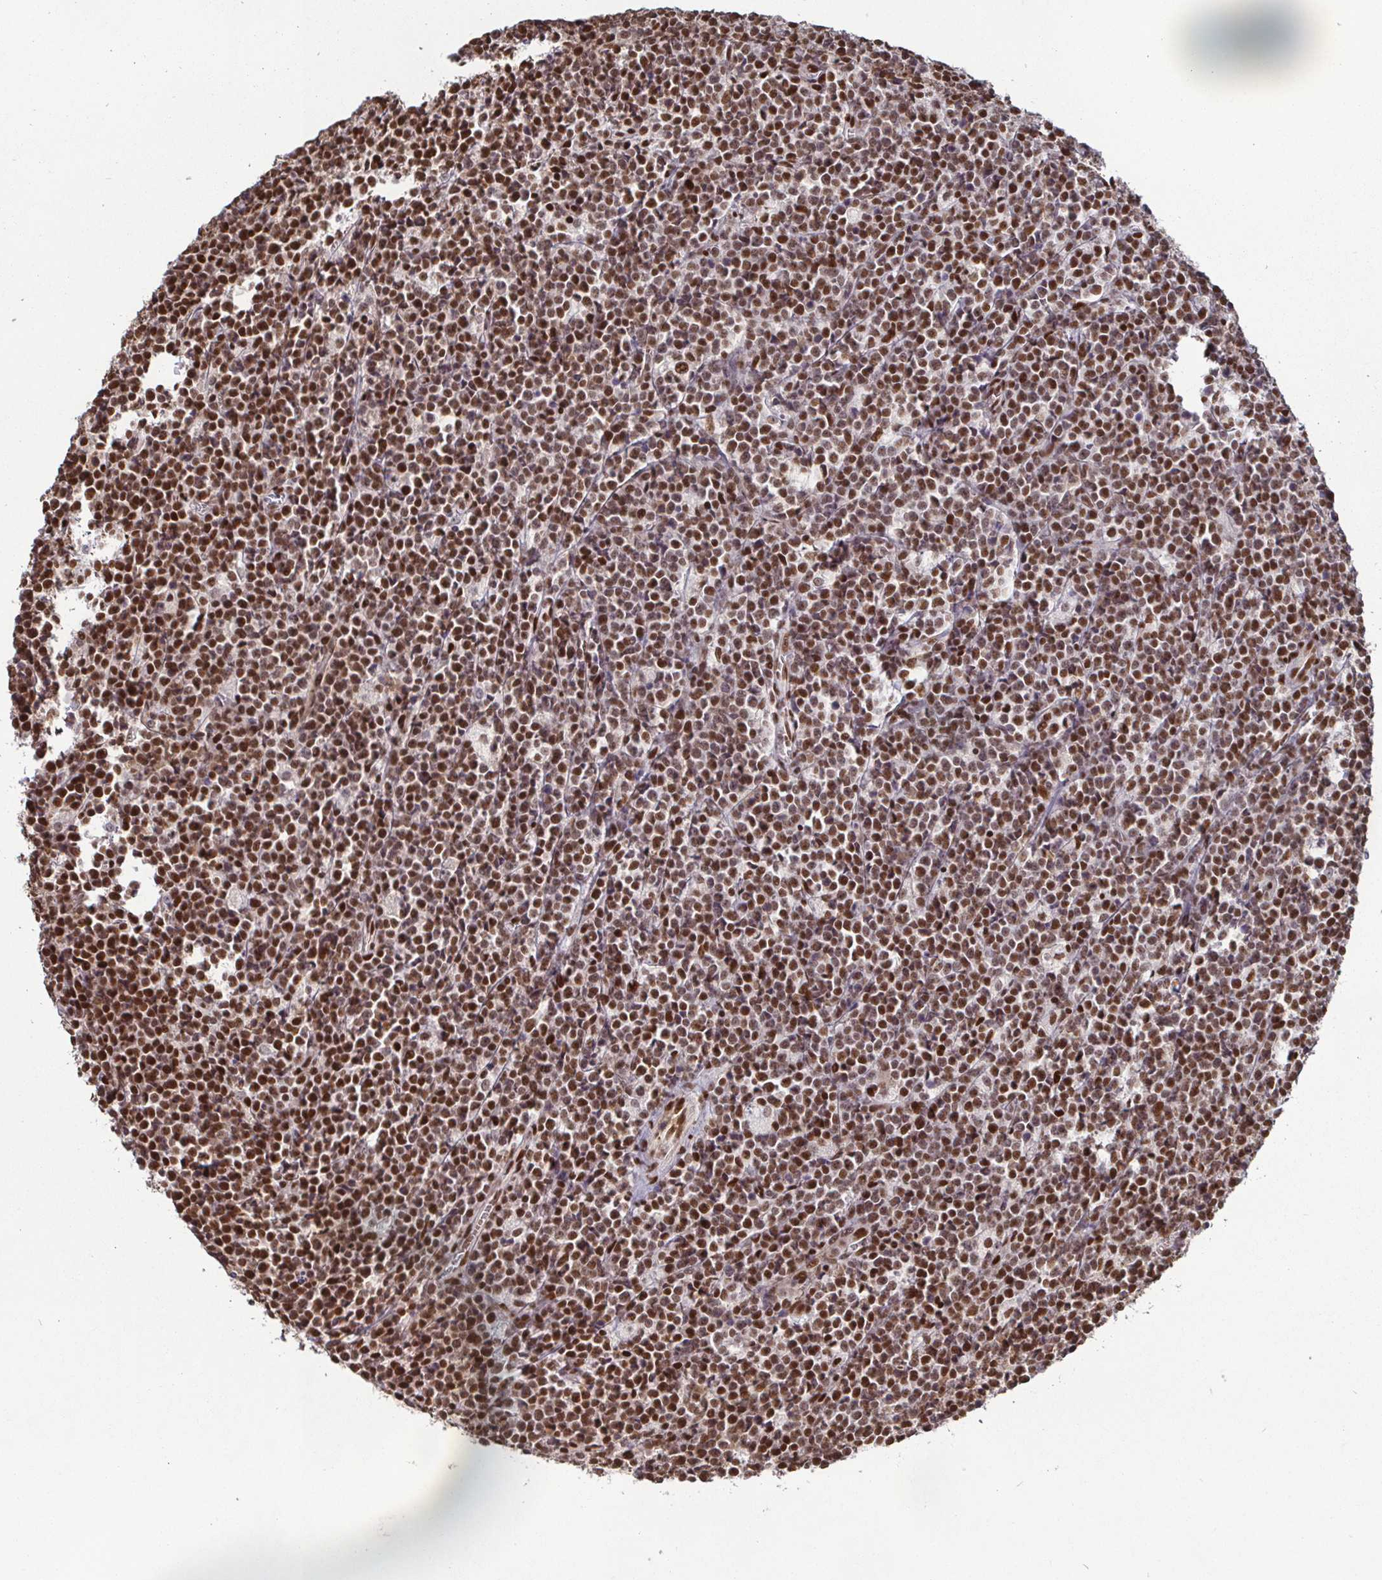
{"staining": {"intensity": "strong", "quantity": ">75%", "location": "nuclear"}, "tissue": "lymphoma", "cell_type": "Tumor cells", "image_type": "cancer", "snomed": [{"axis": "morphology", "description": "Malignant lymphoma, non-Hodgkin's type, High grade"}, {"axis": "topography", "description": "Small intestine"}], "caption": "Strong nuclear positivity for a protein is appreciated in about >75% of tumor cells of lymphoma using immunohistochemistry (IHC).", "gene": "SP3", "patient": {"sex": "female", "age": 56}}